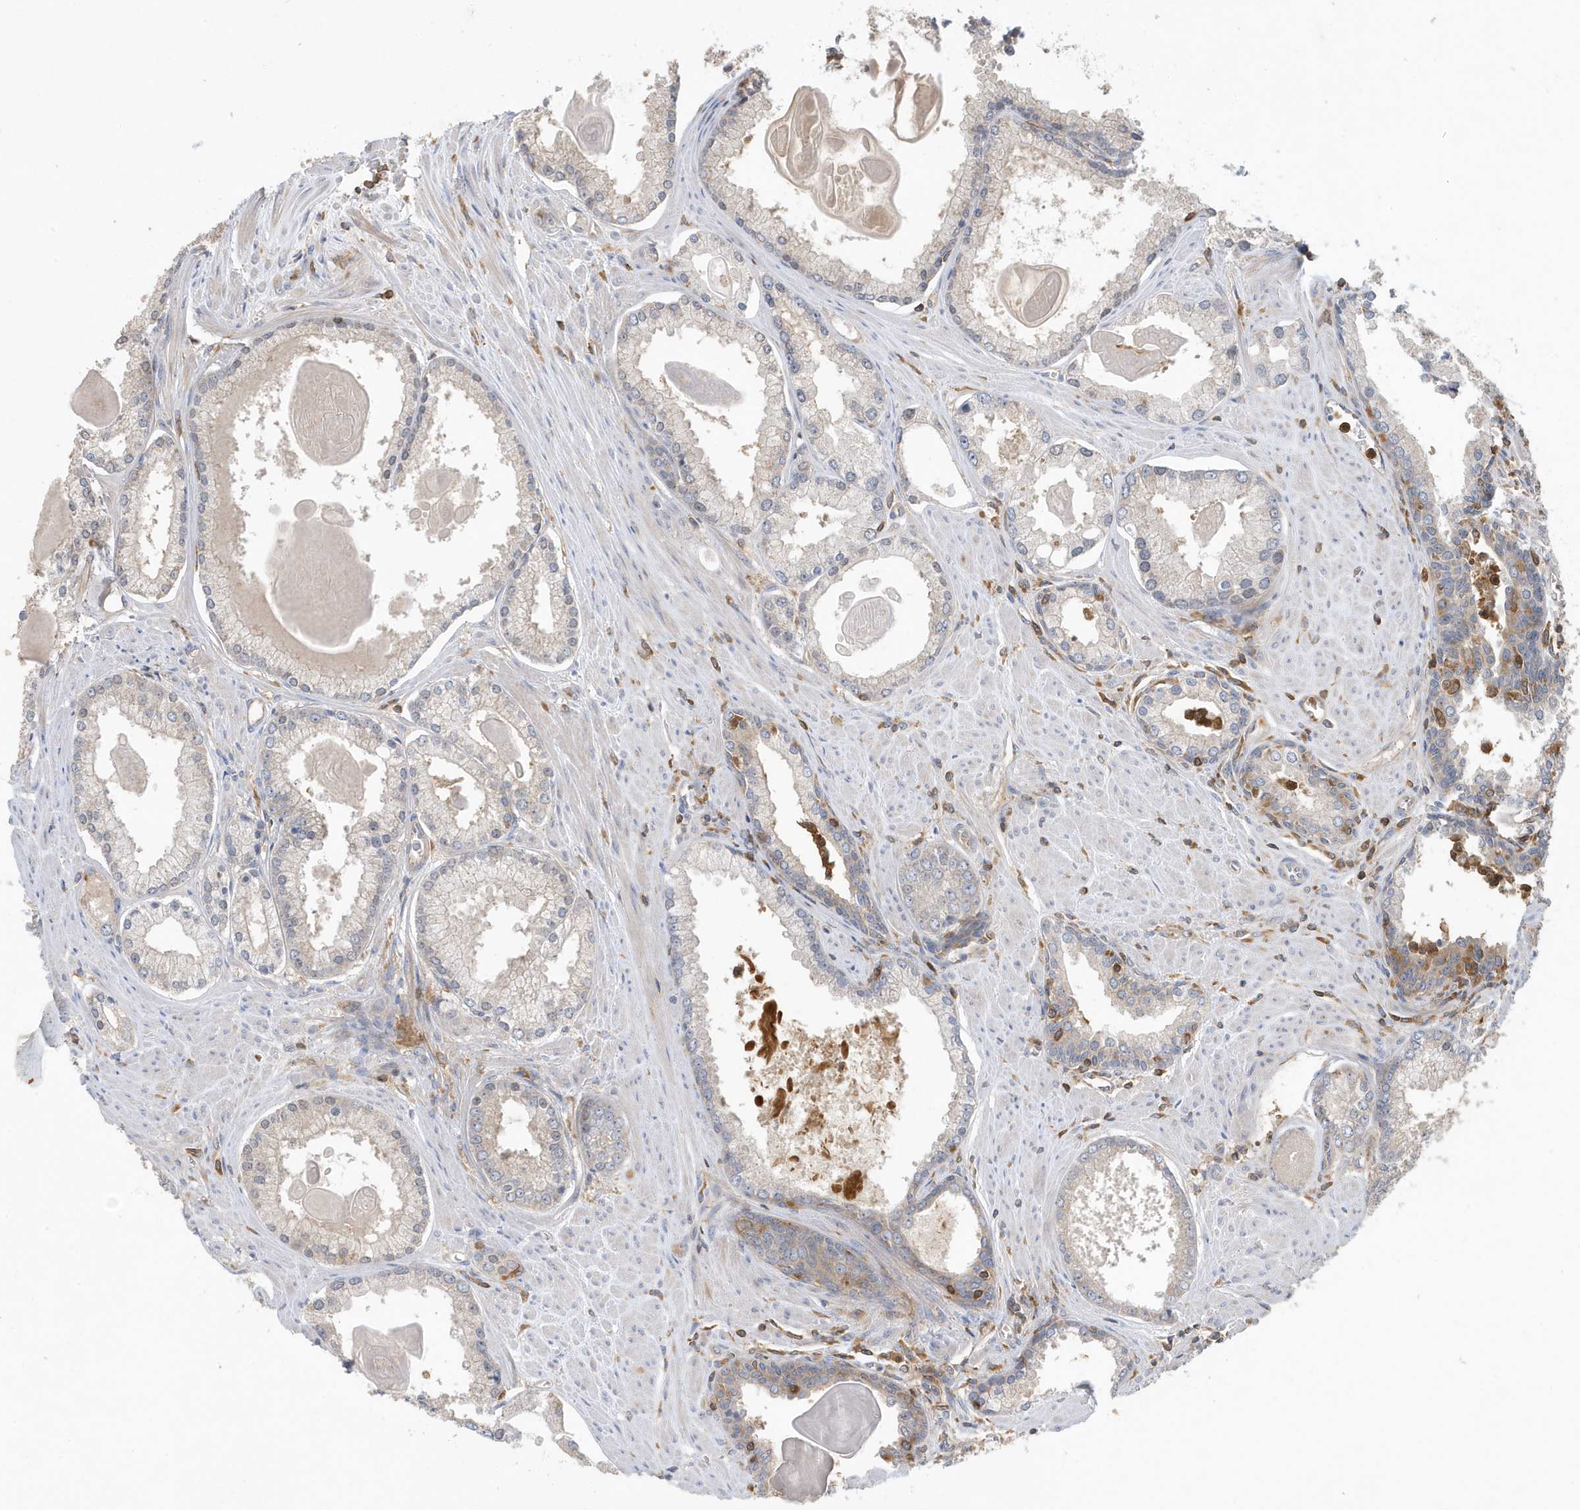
{"staining": {"intensity": "negative", "quantity": "none", "location": "none"}, "tissue": "prostate cancer", "cell_type": "Tumor cells", "image_type": "cancer", "snomed": [{"axis": "morphology", "description": "Adenocarcinoma, Low grade"}, {"axis": "topography", "description": "Prostate"}], "caption": "An IHC micrograph of prostate adenocarcinoma (low-grade) is shown. There is no staining in tumor cells of prostate adenocarcinoma (low-grade).", "gene": "LAPTM4A", "patient": {"sex": "male", "age": 54}}